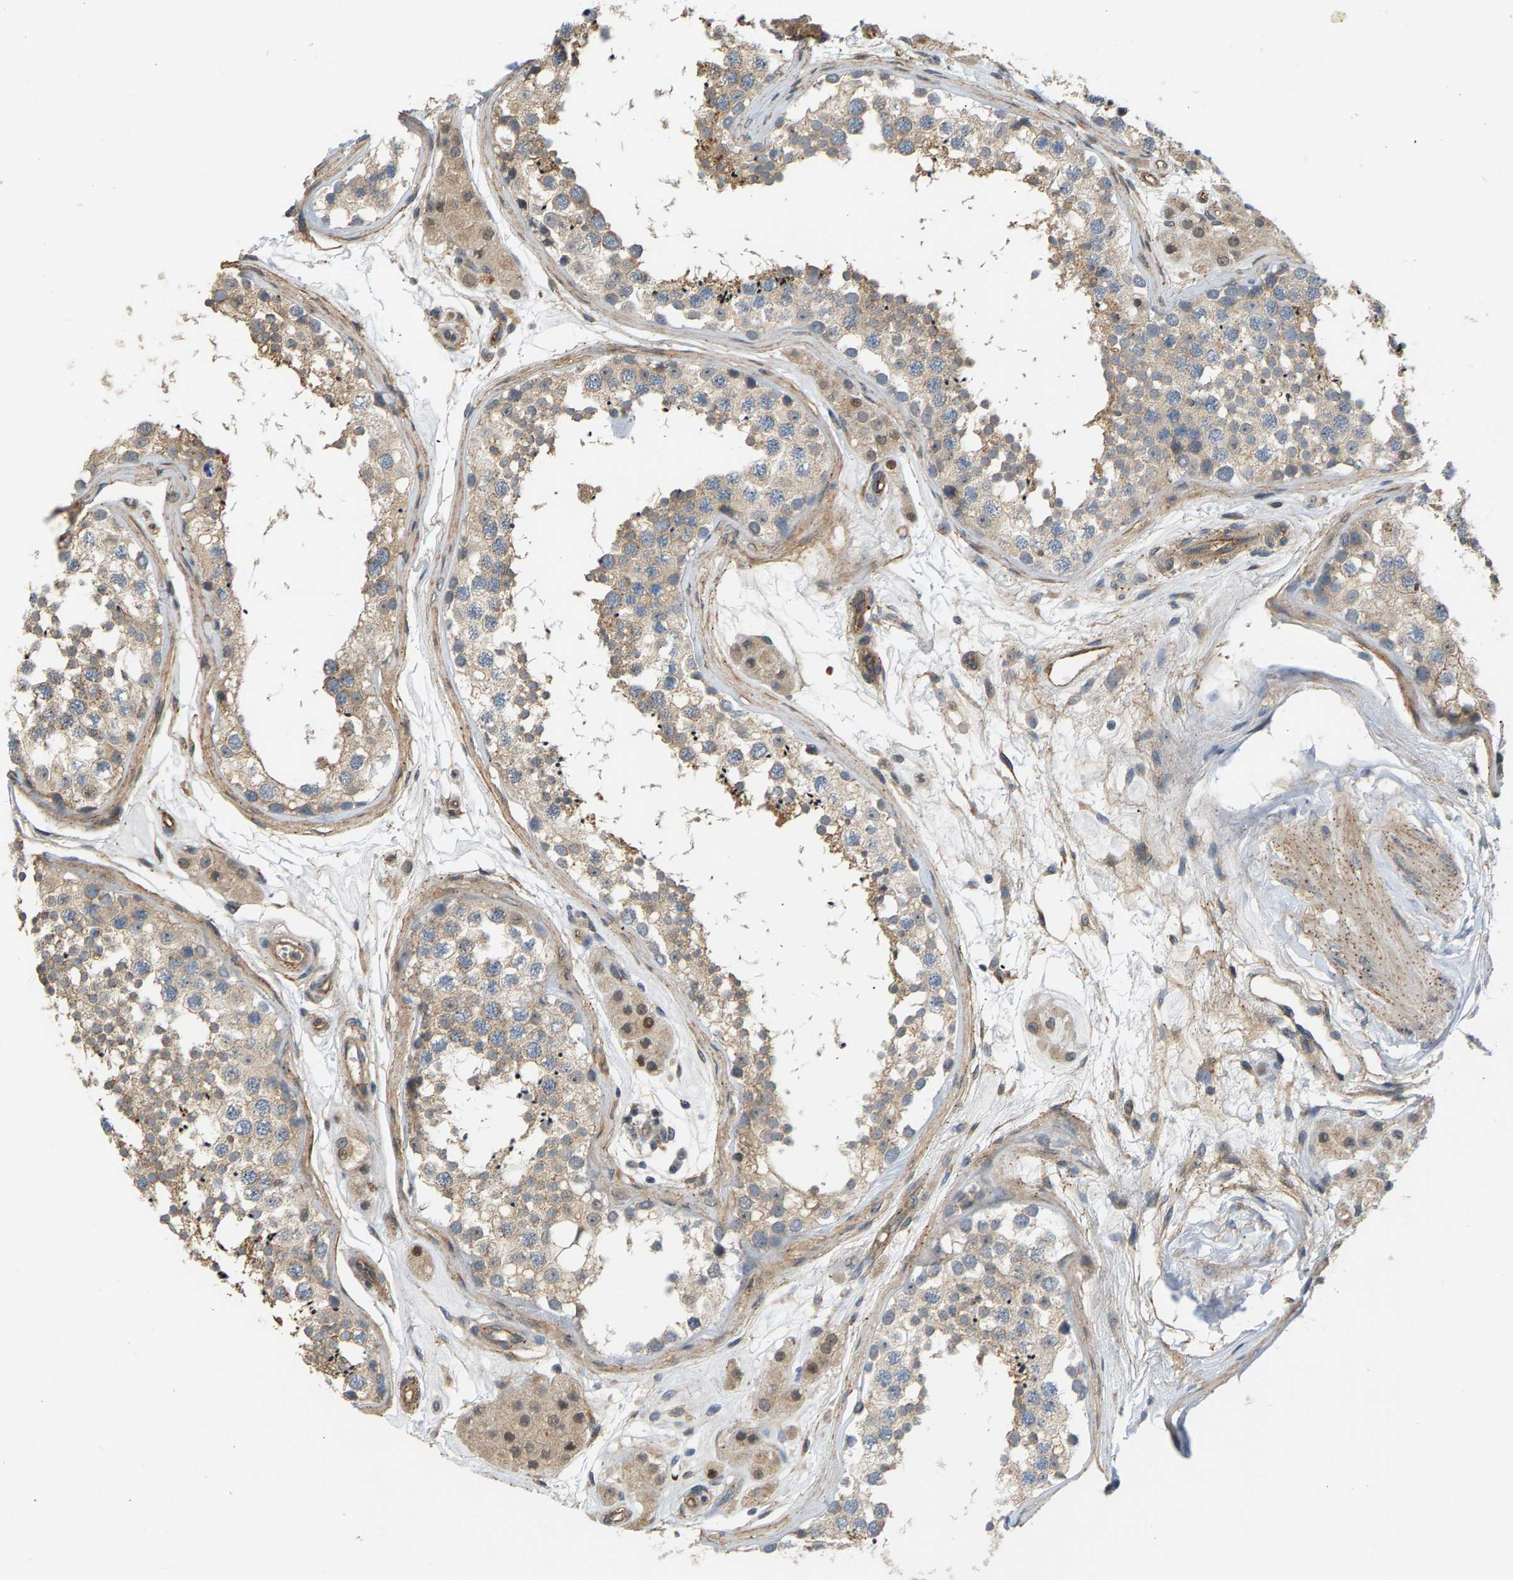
{"staining": {"intensity": "moderate", "quantity": "25%-75%", "location": "cytoplasmic/membranous"}, "tissue": "testis", "cell_type": "Cells in seminiferous ducts", "image_type": "normal", "snomed": [{"axis": "morphology", "description": "Normal tissue, NOS"}, {"axis": "topography", "description": "Testis"}], "caption": "This photomicrograph exhibits immunohistochemistry (IHC) staining of unremarkable testis, with medium moderate cytoplasmic/membranous expression in approximately 25%-75% of cells in seminiferous ducts.", "gene": "KRTAP27", "patient": {"sex": "male", "age": 56}}